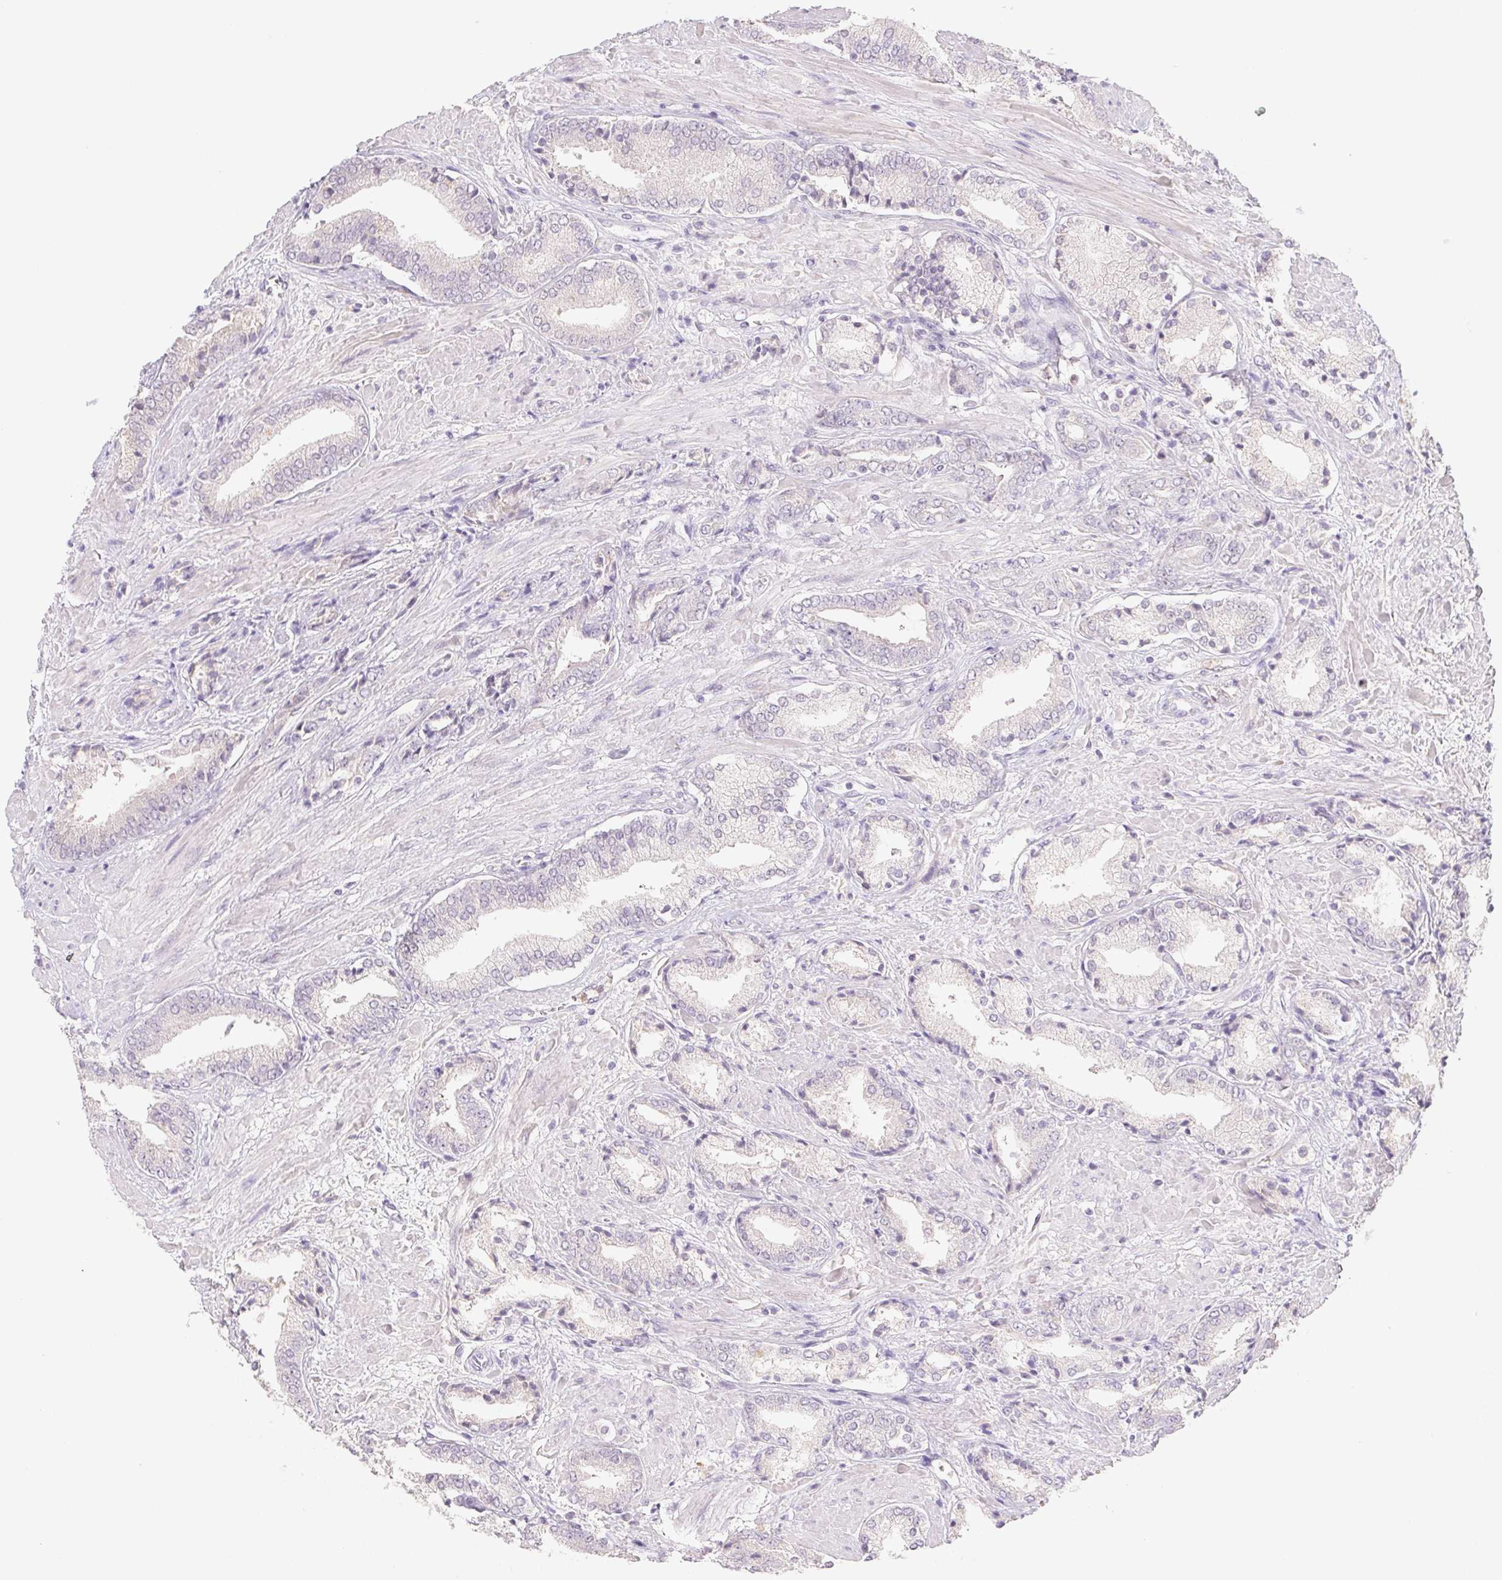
{"staining": {"intensity": "negative", "quantity": "none", "location": "none"}, "tissue": "prostate cancer", "cell_type": "Tumor cells", "image_type": "cancer", "snomed": [{"axis": "morphology", "description": "Adenocarcinoma, High grade"}, {"axis": "topography", "description": "Prostate"}], "caption": "This is a image of IHC staining of prostate high-grade adenocarcinoma, which shows no staining in tumor cells.", "gene": "PNMA8B", "patient": {"sex": "male", "age": 56}}